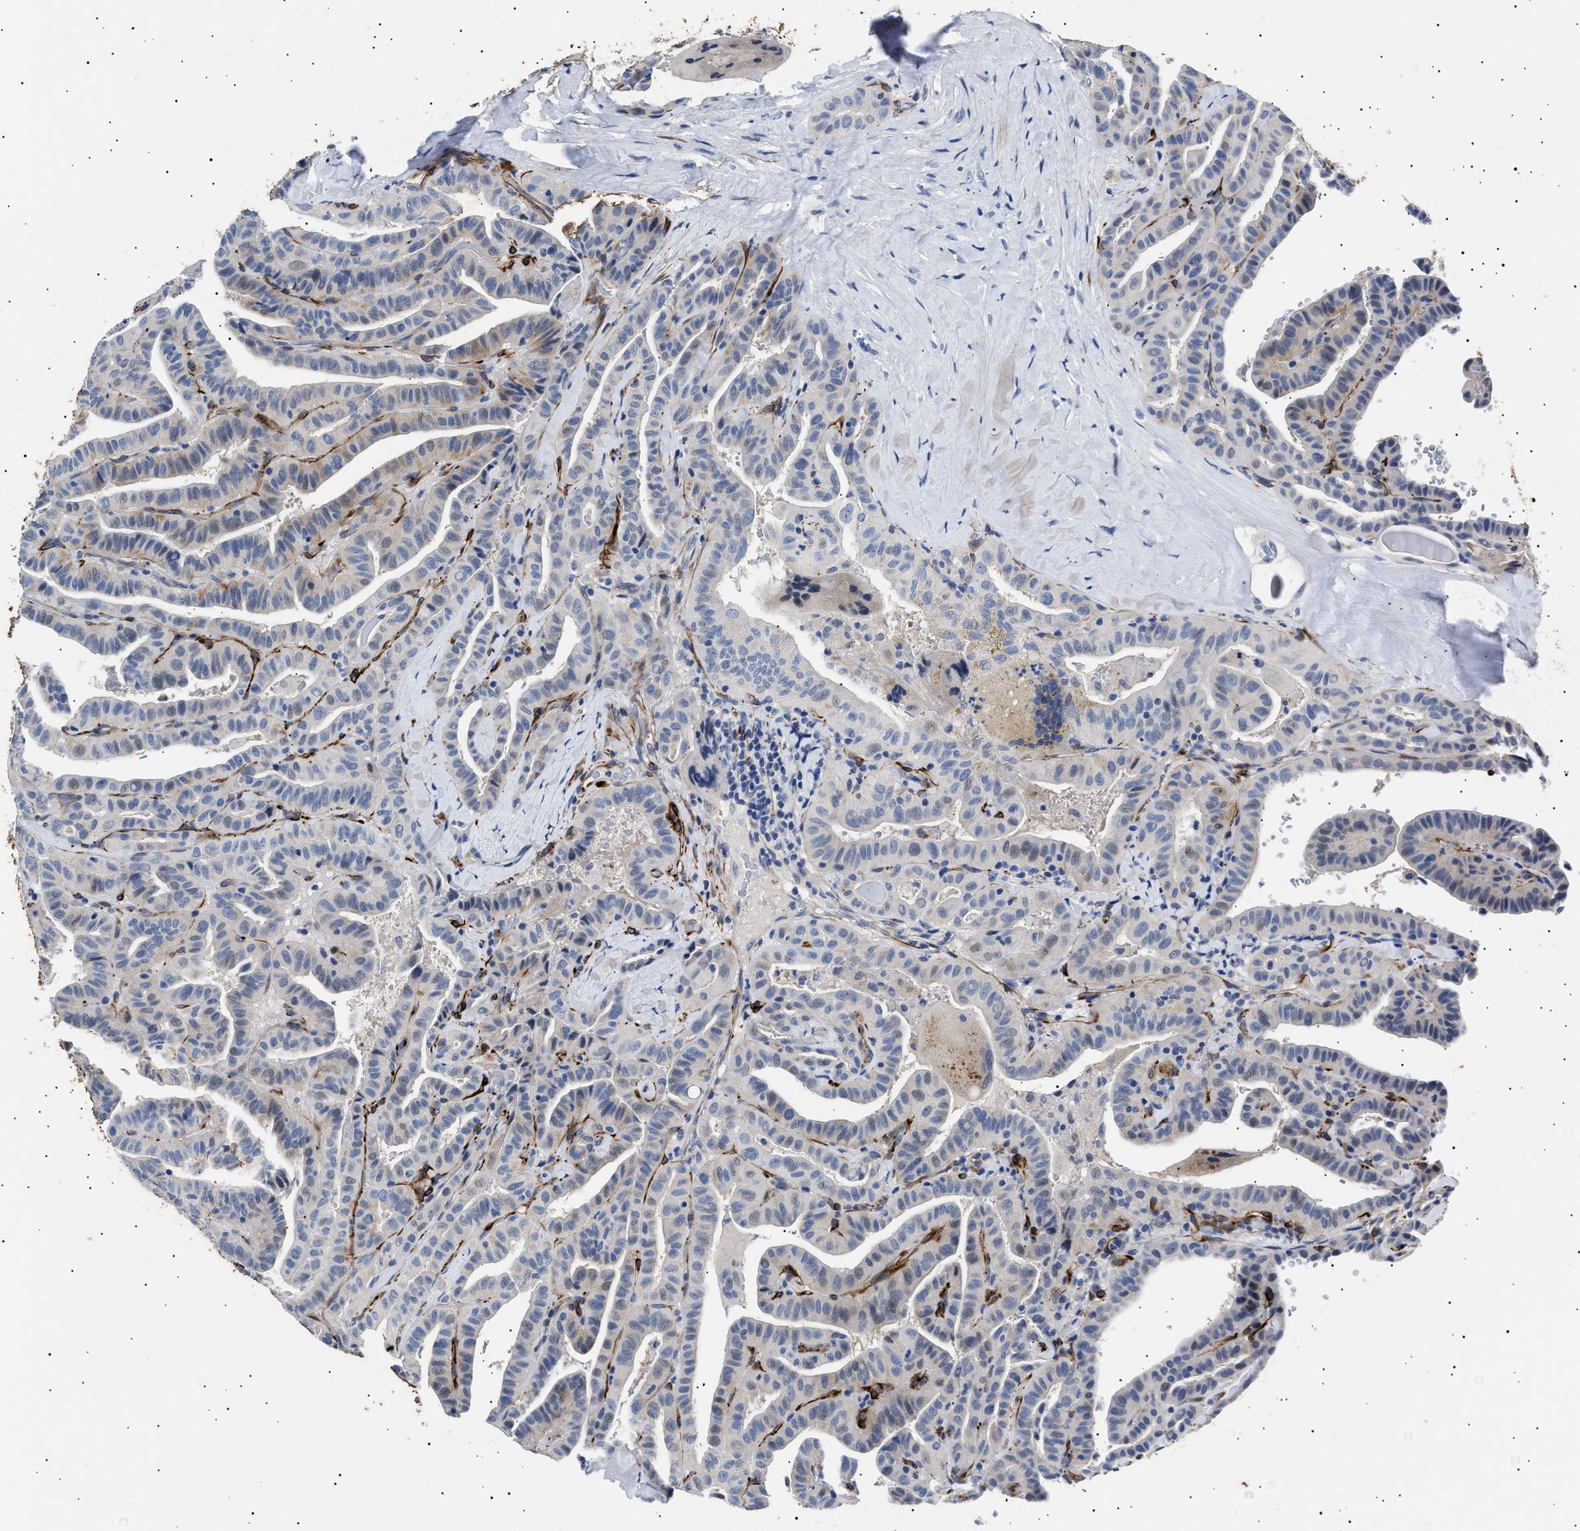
{"staining": {"intensity": "negative", "quantity": "none", "location": "none"}, "tissue": "thyroid cancer", "cell_type": "Tumor cells", "image_type": "cancer", "snomed": [{"axis": "morphology", "description": "Papillary adenocarcinoma, NOS"}, {"axis": "topography", "description": "Thyroid gland"}], "caption": "The micrograph demonstrates no staining of tumor cells in thyroid papillary adenocarcinoma.", "gene": "OLFML2A", "patient": {"sex": "male", "age": 77}}